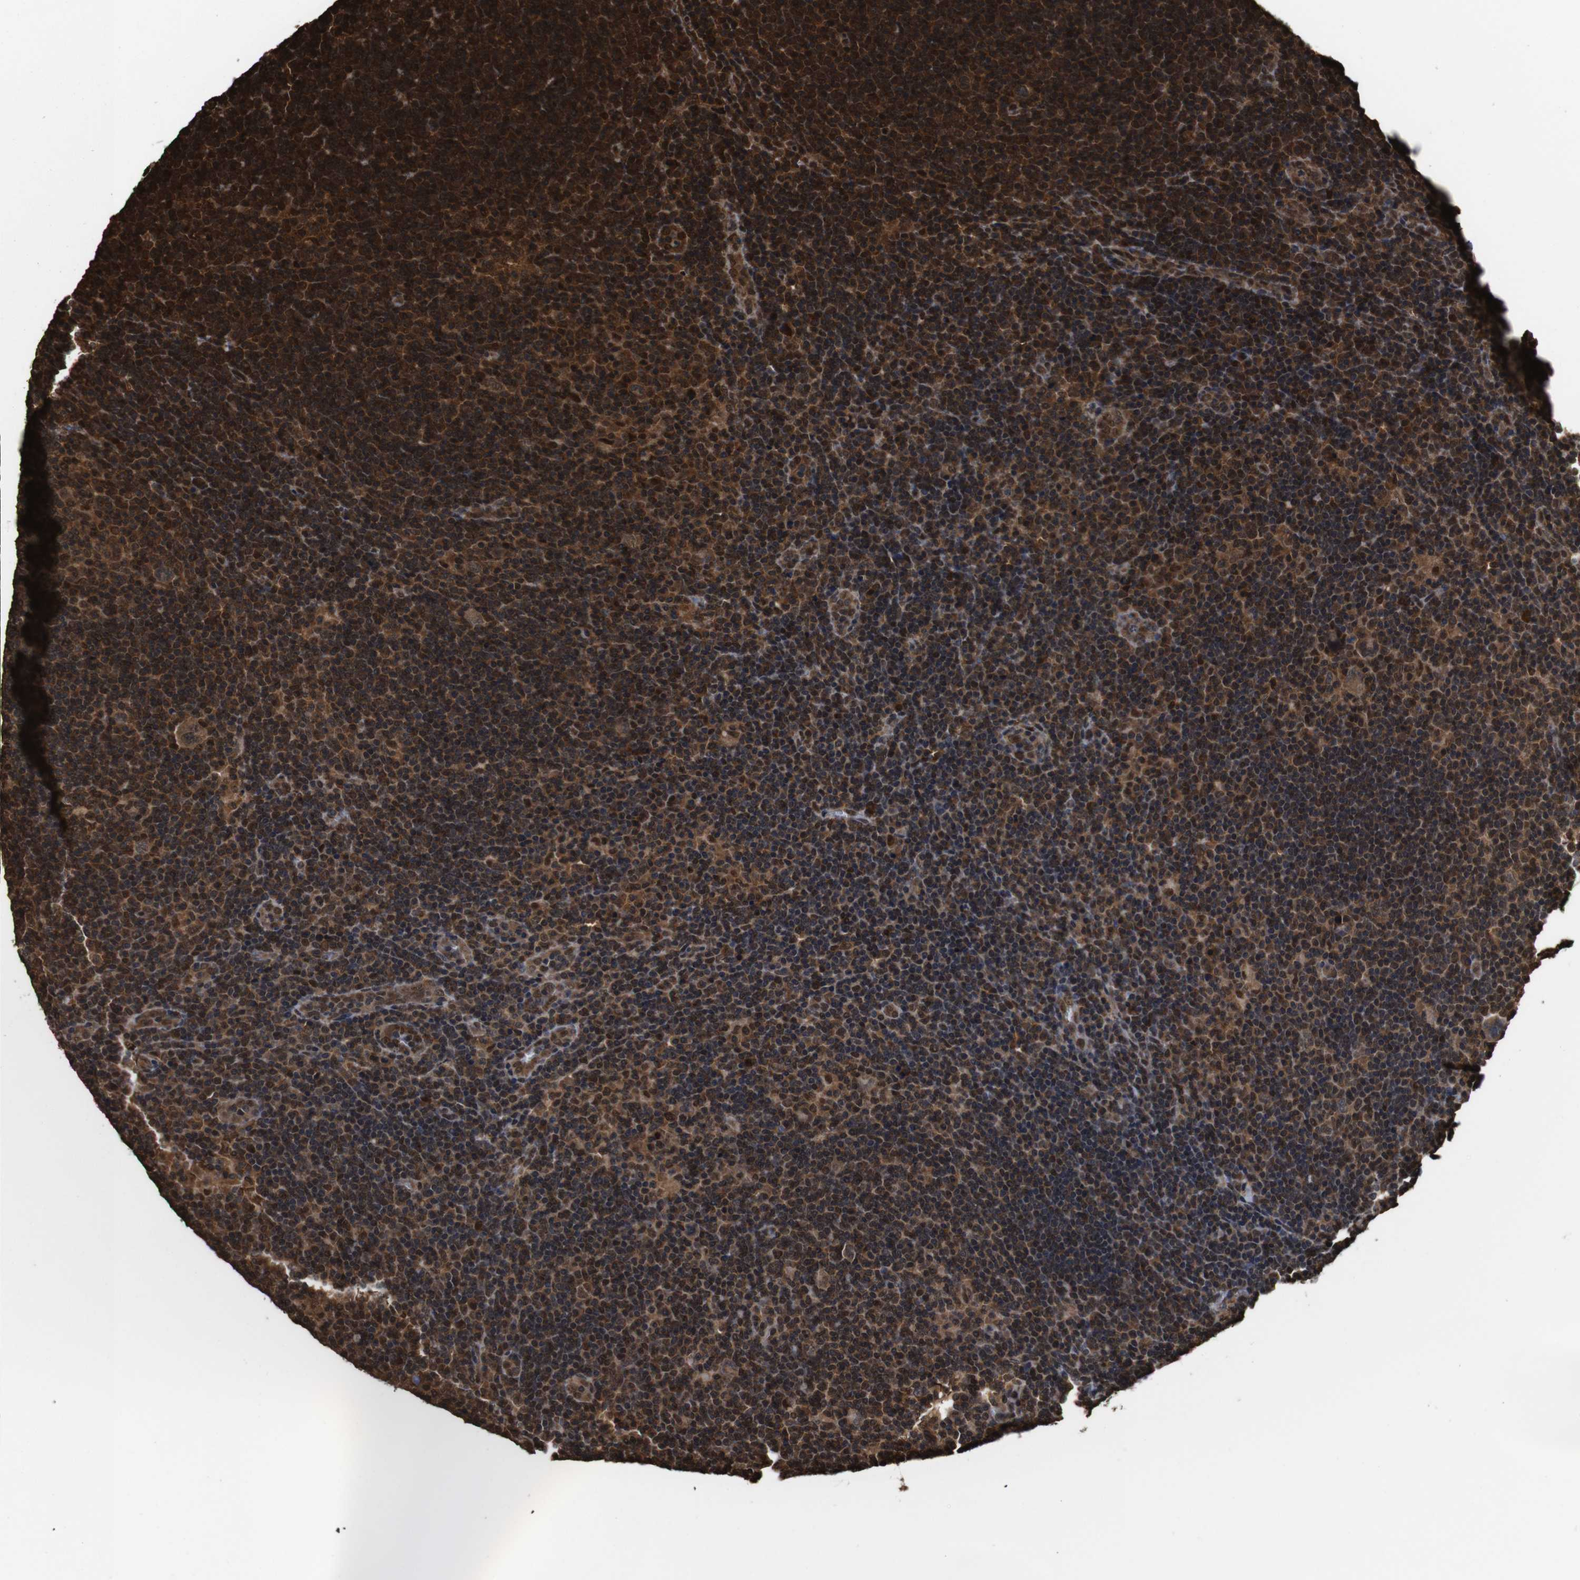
{"staining": {"intensity": "moderate", "quantity": ">75%", "location": "cytoplasmic/membranous"}, "tissue": "lymphoma", "cell_type": "Tumor cells", "image_type": "cancer", "snomed": [{"axis": "morphology", "description": "Hodgkin's disease, NOS"}, {"axis": "topography", "description": "Lymph node"}], "caption": "An image of Hodgkin's disease stained for a protein displays moderate cytoplasmic/membranous brown staining in tumor cells.", "gene": "VCP", "patient": {"sex": "female", "age": 57}}